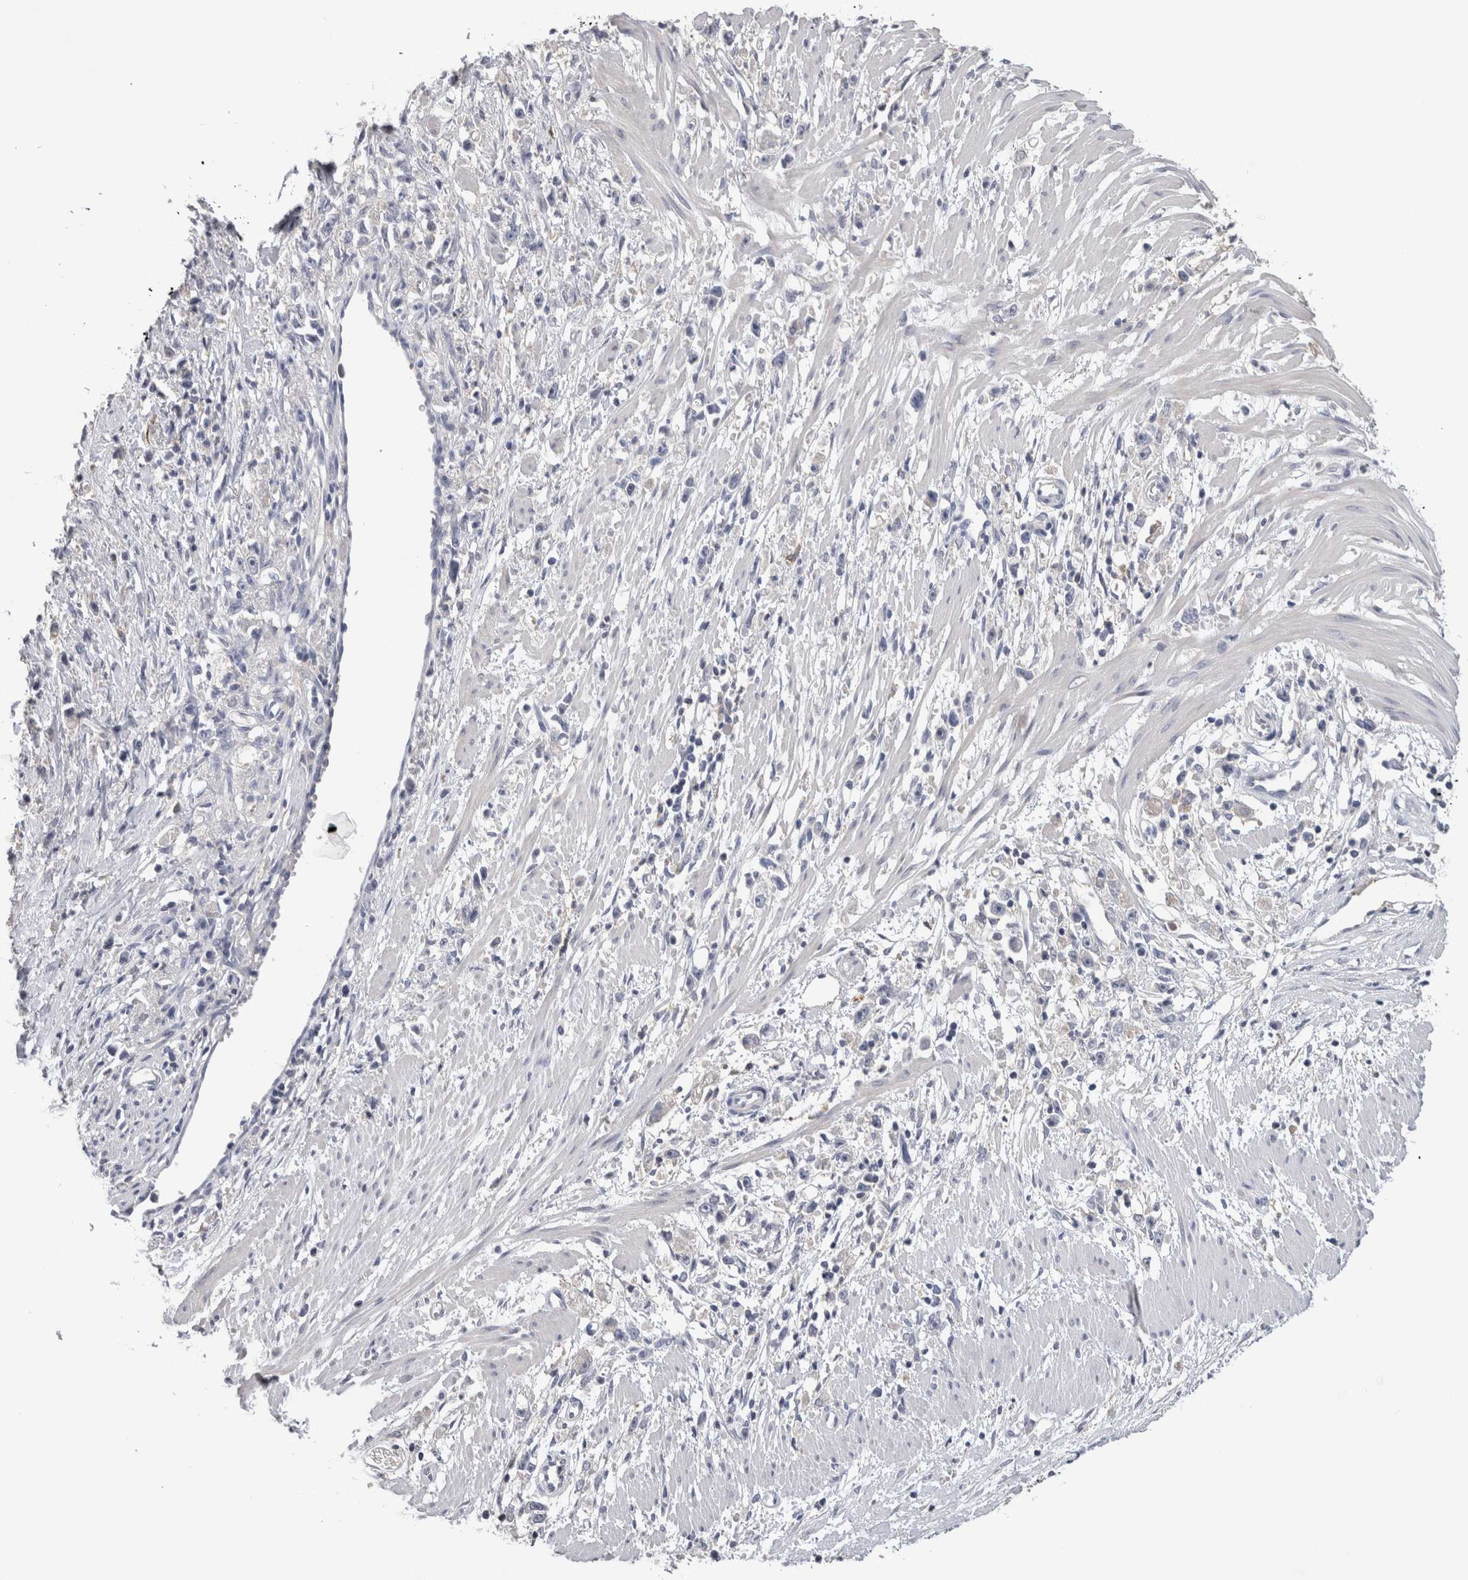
{"staining": {"intensity": "negative", "quantity": "none", "location": "none"}, "tissue": "stomach cancer", "cell_type": "Tumor cells", "image_type": "cancer", "snomed": [{"axis": "morphology", "description": "Adenocarcinoma, NOS"}, {"axis": "topography", "description": "Stomach"}], "caption": "Stomach cancer was stained to show a protein in brown. There is no significant staining in tumor cells.", "gene": "SCRN1", "patient": {"sex": "female", "age": 59}}